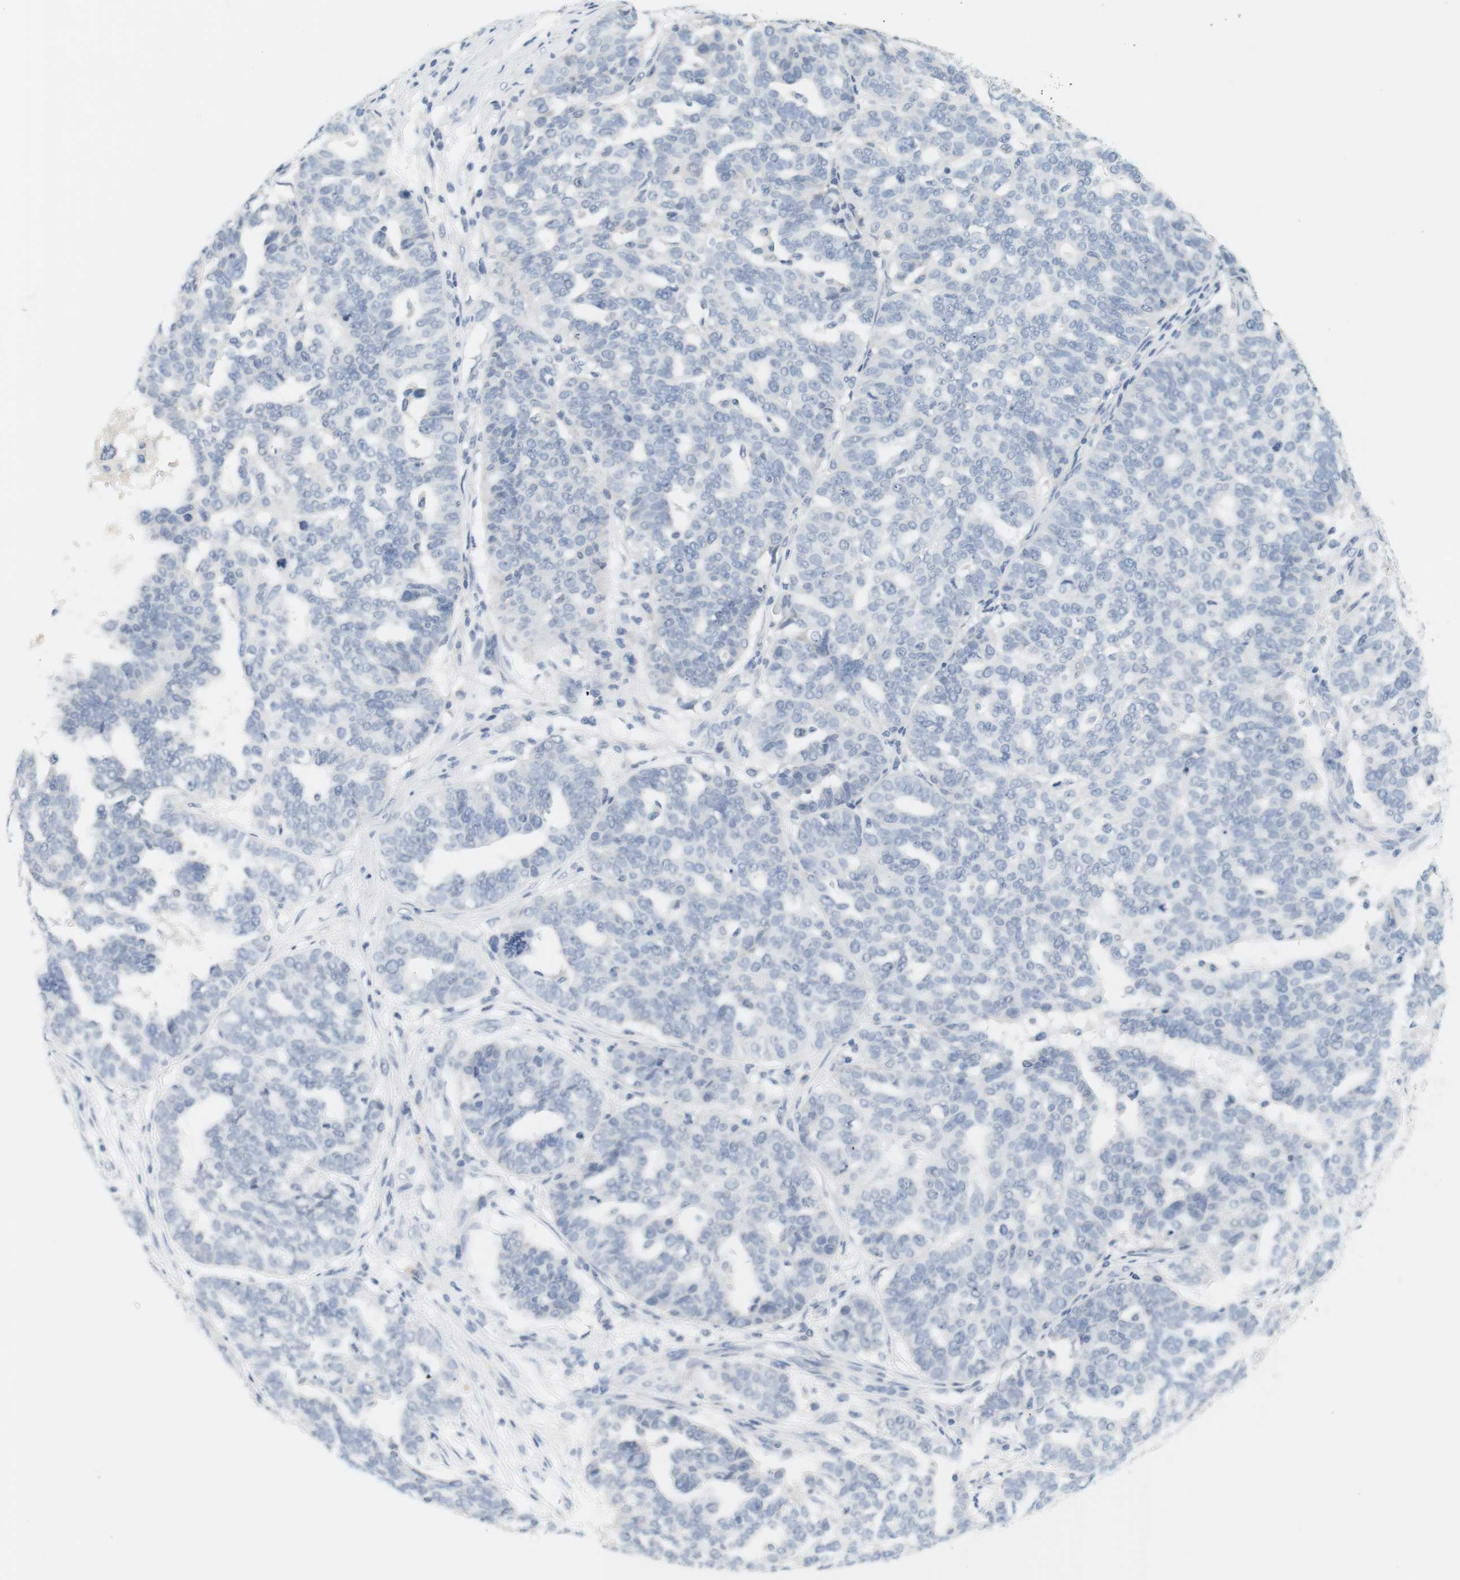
{"staining": {"intensity": "negative", "quantity": "none", "location": "none"}, "tissue": "ovarian cancer", "cell_type": "Tumor cells", "image_type": "cancer", "snomed": [{"axis": "morphology", "description": "Cystadenocarcinoma, serous, NOS"}, {"axis": "topography", "description": "Ovary"}], "caption": "This photomicrograph is of ovarian cancer stained with immunohistochemistry (IHC) to label a protein in brown with the nuclei are counter-stained blue. There is no positivity in tumor cells. Nuclei are stained in blue.", "gene": "OPRM1", "patient": {"sex": "female", "age": 59}}